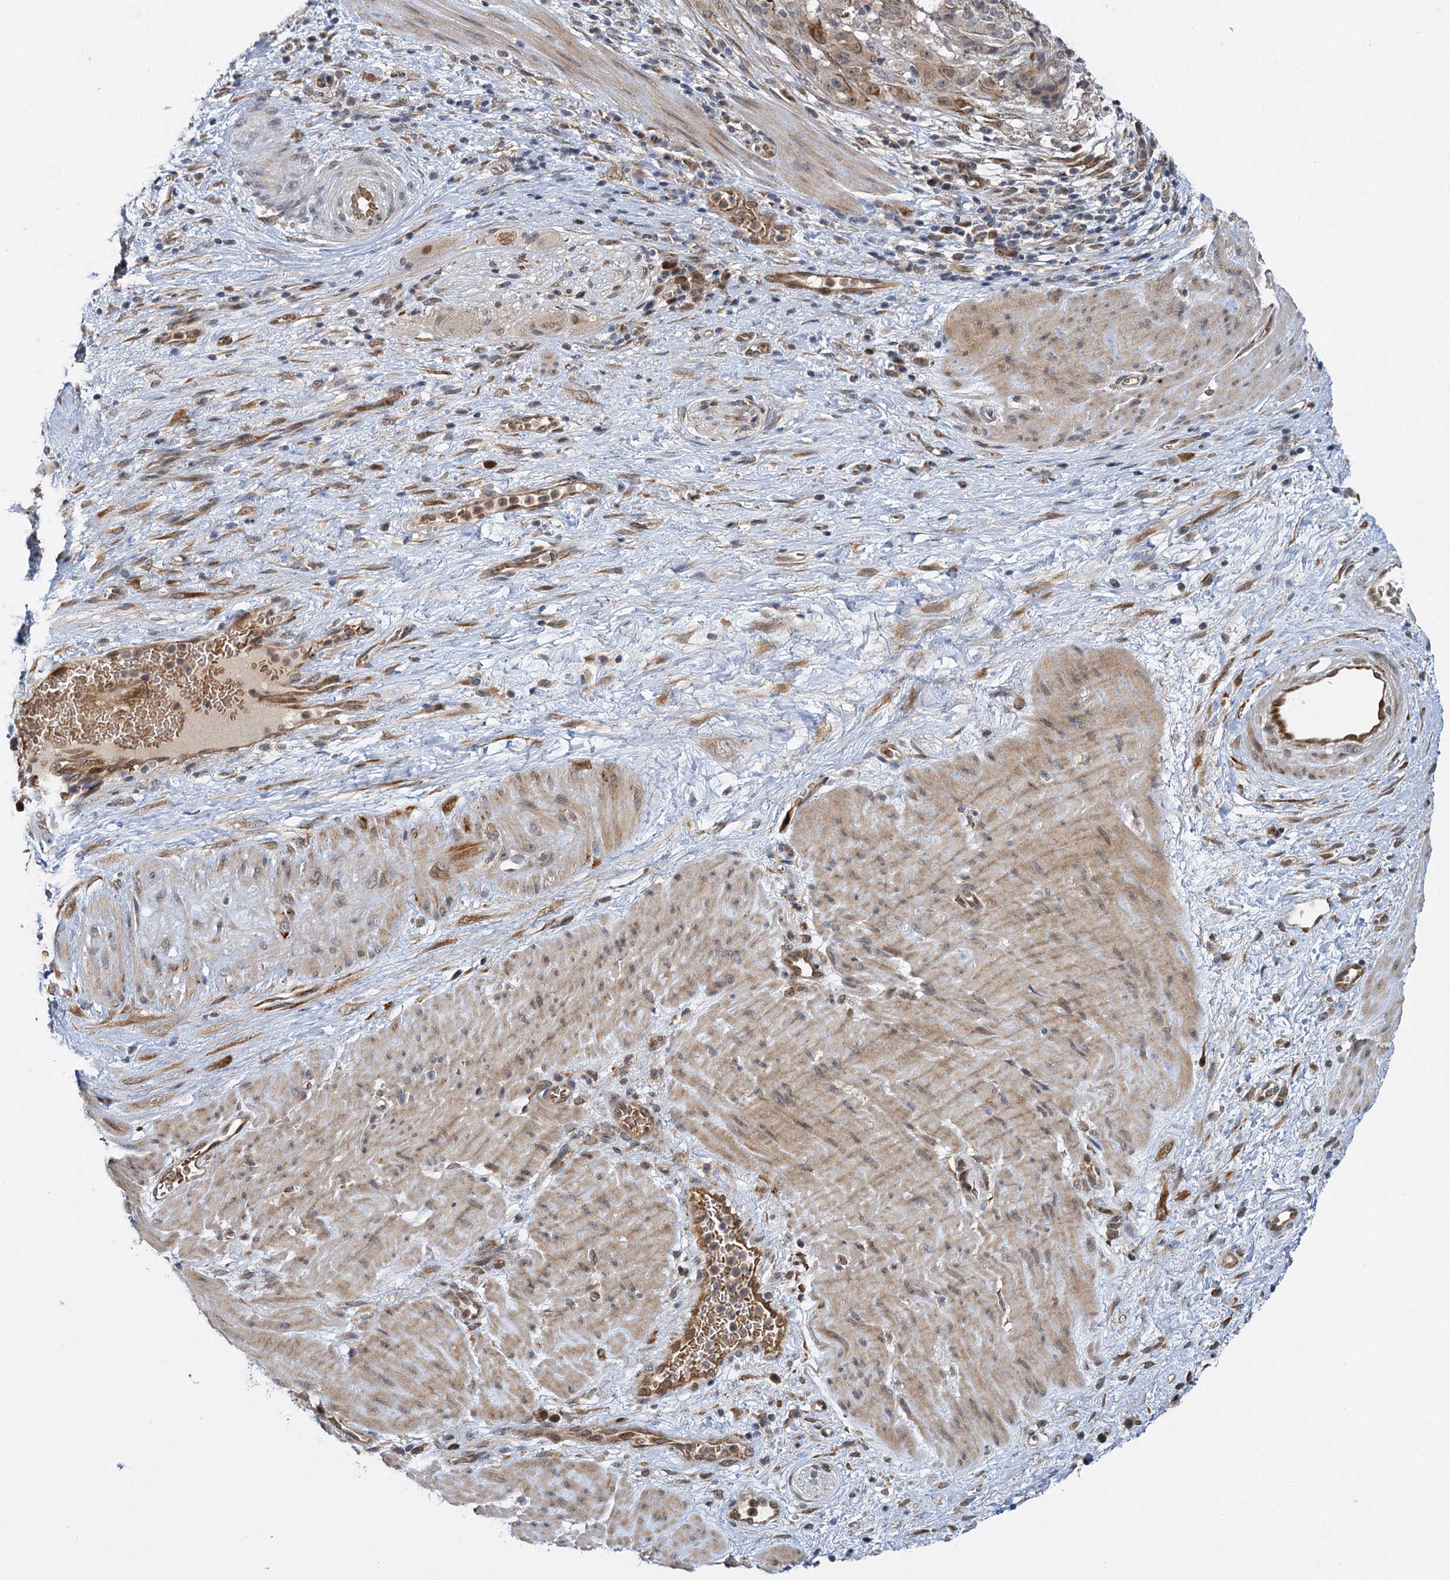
{"staining": {"intensity": "negative", "quantity": "none", "location": "none"}, "tissue": "stomach cancer", "cell_type": "Tumor cells", "image_type": "cancer", "snomed": [{"axis": "morphology", "description": "Adenocarcinoma, NOS"}, {"axis": "topography", "description": "Stomach"}], "caption": "There is no significant staining in tumor cells of stomach cancer.", "gene": "APBA2", "patient": {"sex": "male", "age": 48}}